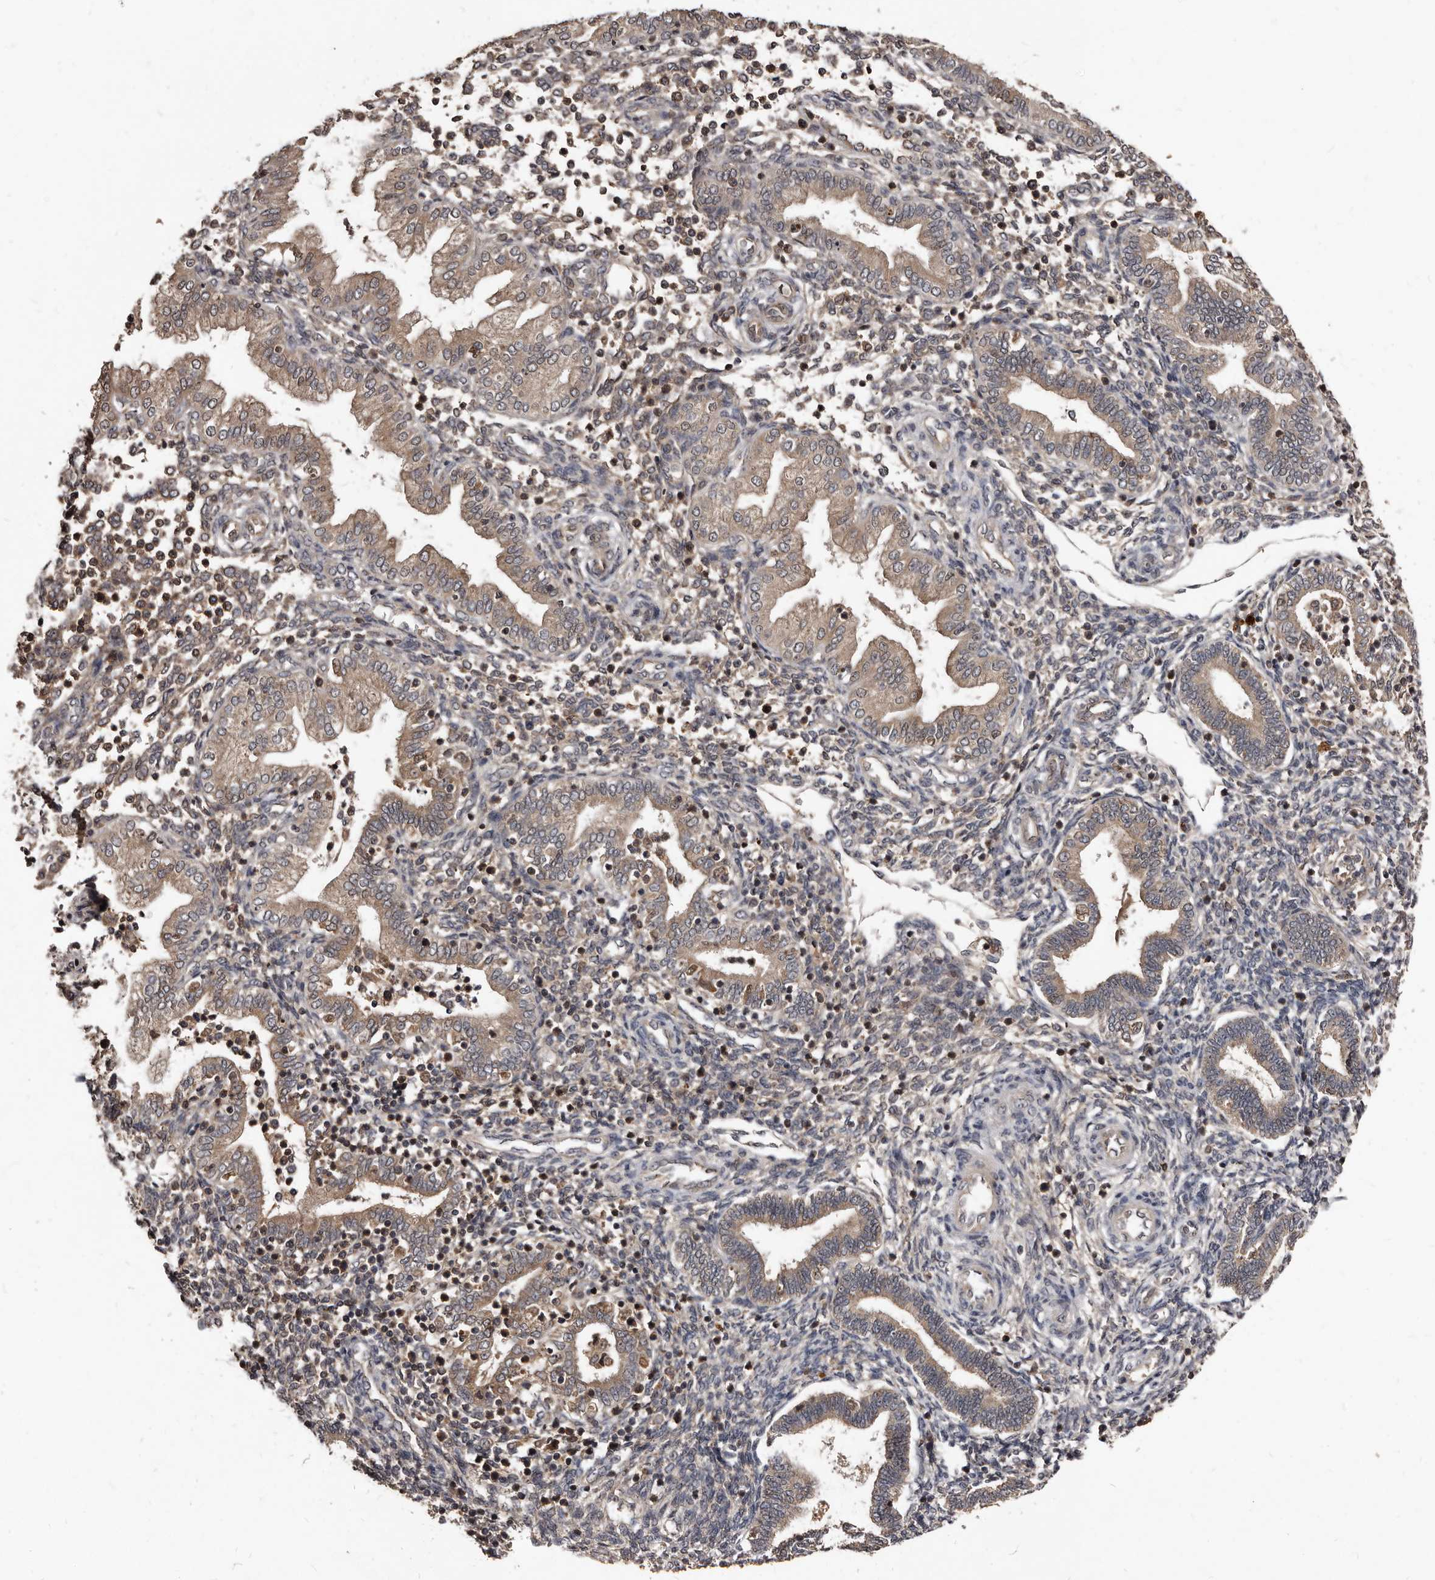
{"staining": {"intensity": "weak", "quantity": "25%-75%", "location": "cytoplasmic/membranous"}, "tissue": "endometrium", "cell_type": "Cells in endometrial stroma", "image_type": "normal", "snomed": [{"axis": "morphology", "description": "Normal tissue, NOS"}, {"axis": "topography", "description": "Endometrium"}], "caption": "Benign endometrium demonstrates weak cytoplasmic/membranous staining in approximately 25%-75% of cells in endometrial stroma, visualized by immunohistochemistry.", "gene": "PMVK", "patient": {"sex": "female", "age": 53}}